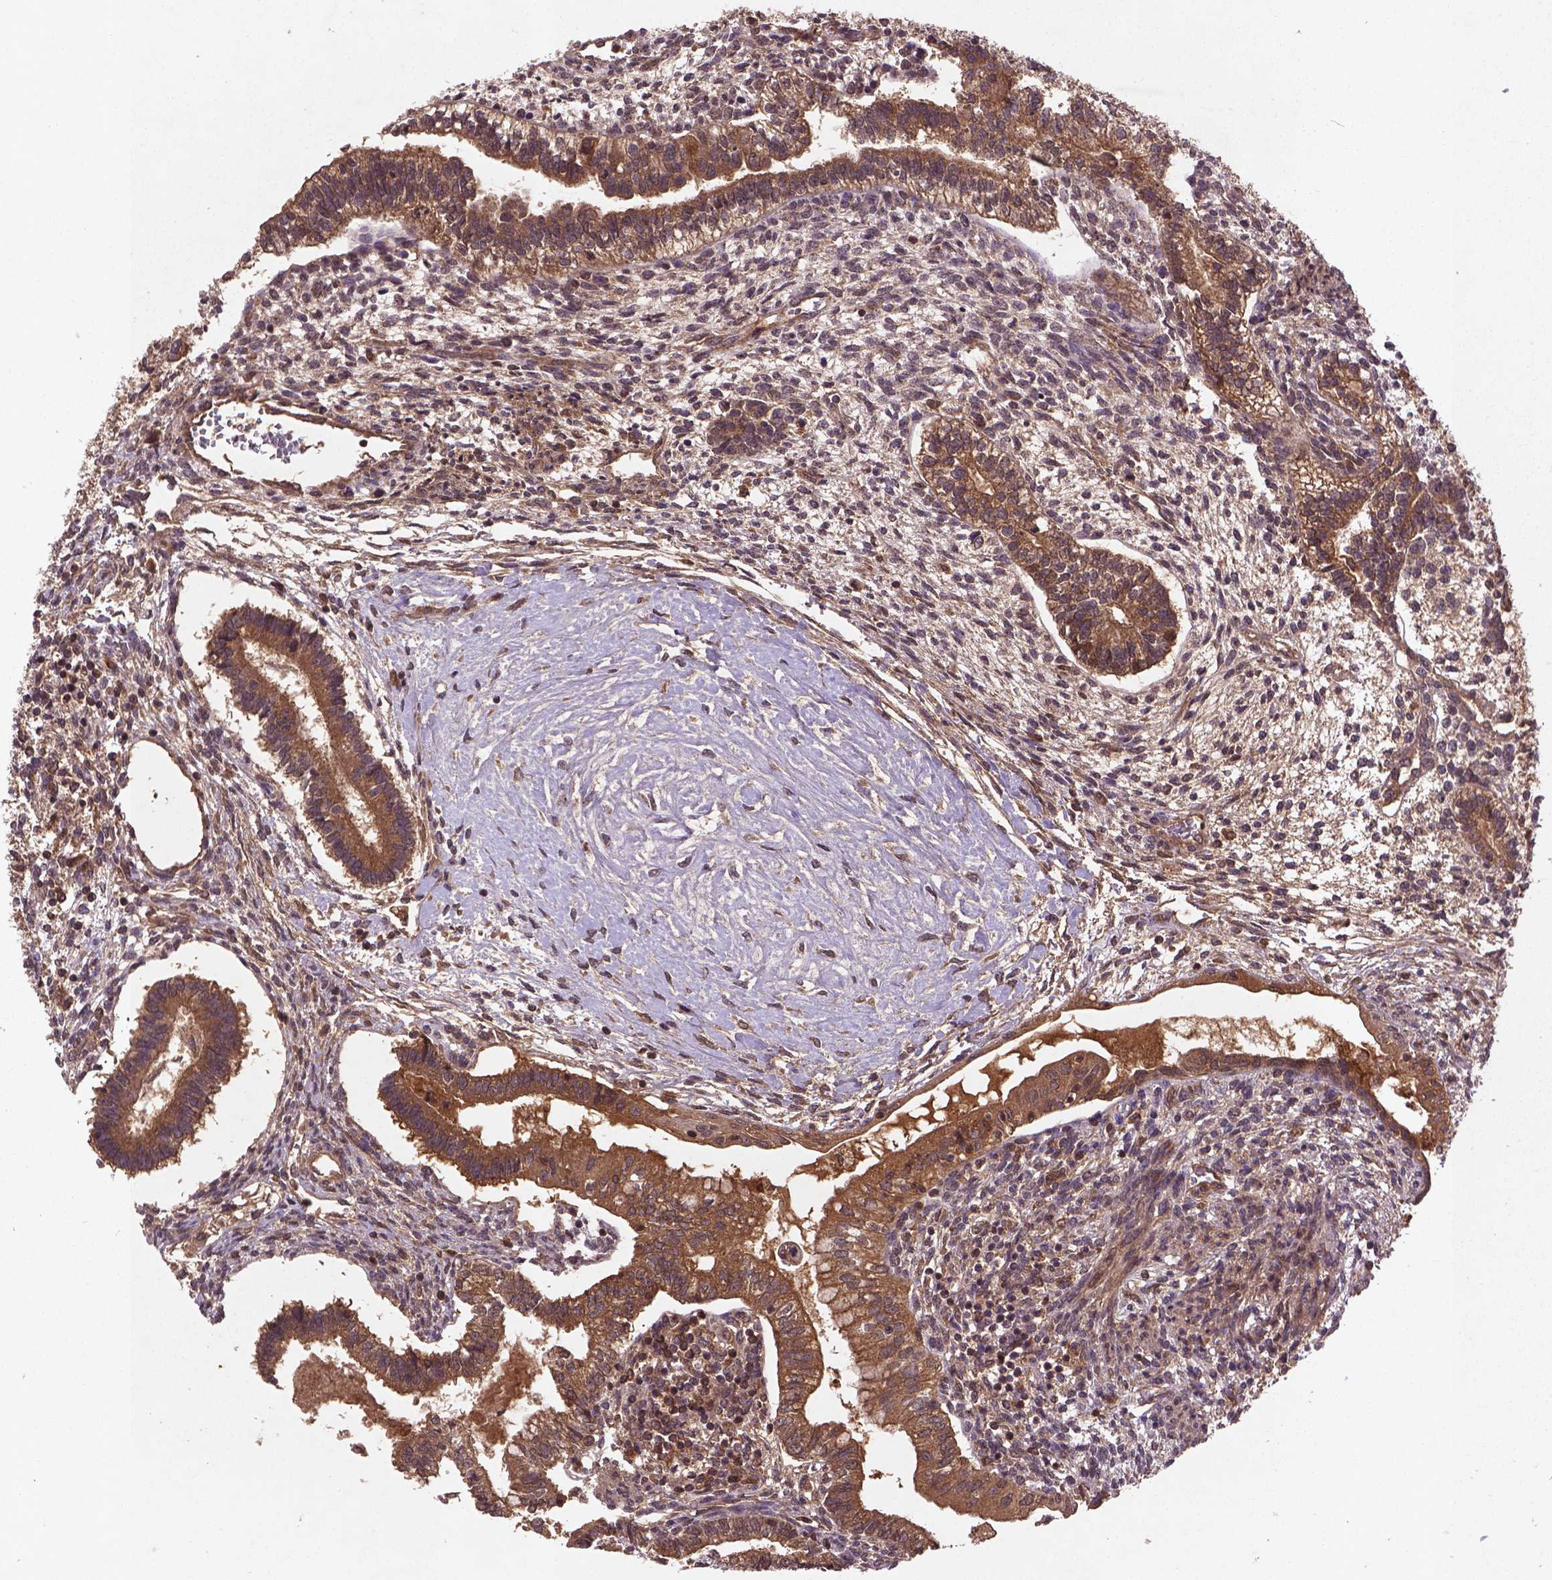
{"staining": {"intensity": "moderate", "quantity": ">75%", "location": "cytoplasmic/membranous"}, "tissue": "testis cancer", "cell_type": "Tumor cells", "image_type": "cancer", "snomed": [{"axis": "morphology", "description": "Carcinoma, Embryonal, NOS"}, {"axis": "topography", "description": "Testis"}], "caption": "Immunohistochemical staining of human testis embryonal carcinoma shows medium levels of moderate cytoplasmic/membranous protein staining in approximately >75% of tumor cells.", "gene": "NIPAL2", "patient": {"sex": "male", "age": 37}}